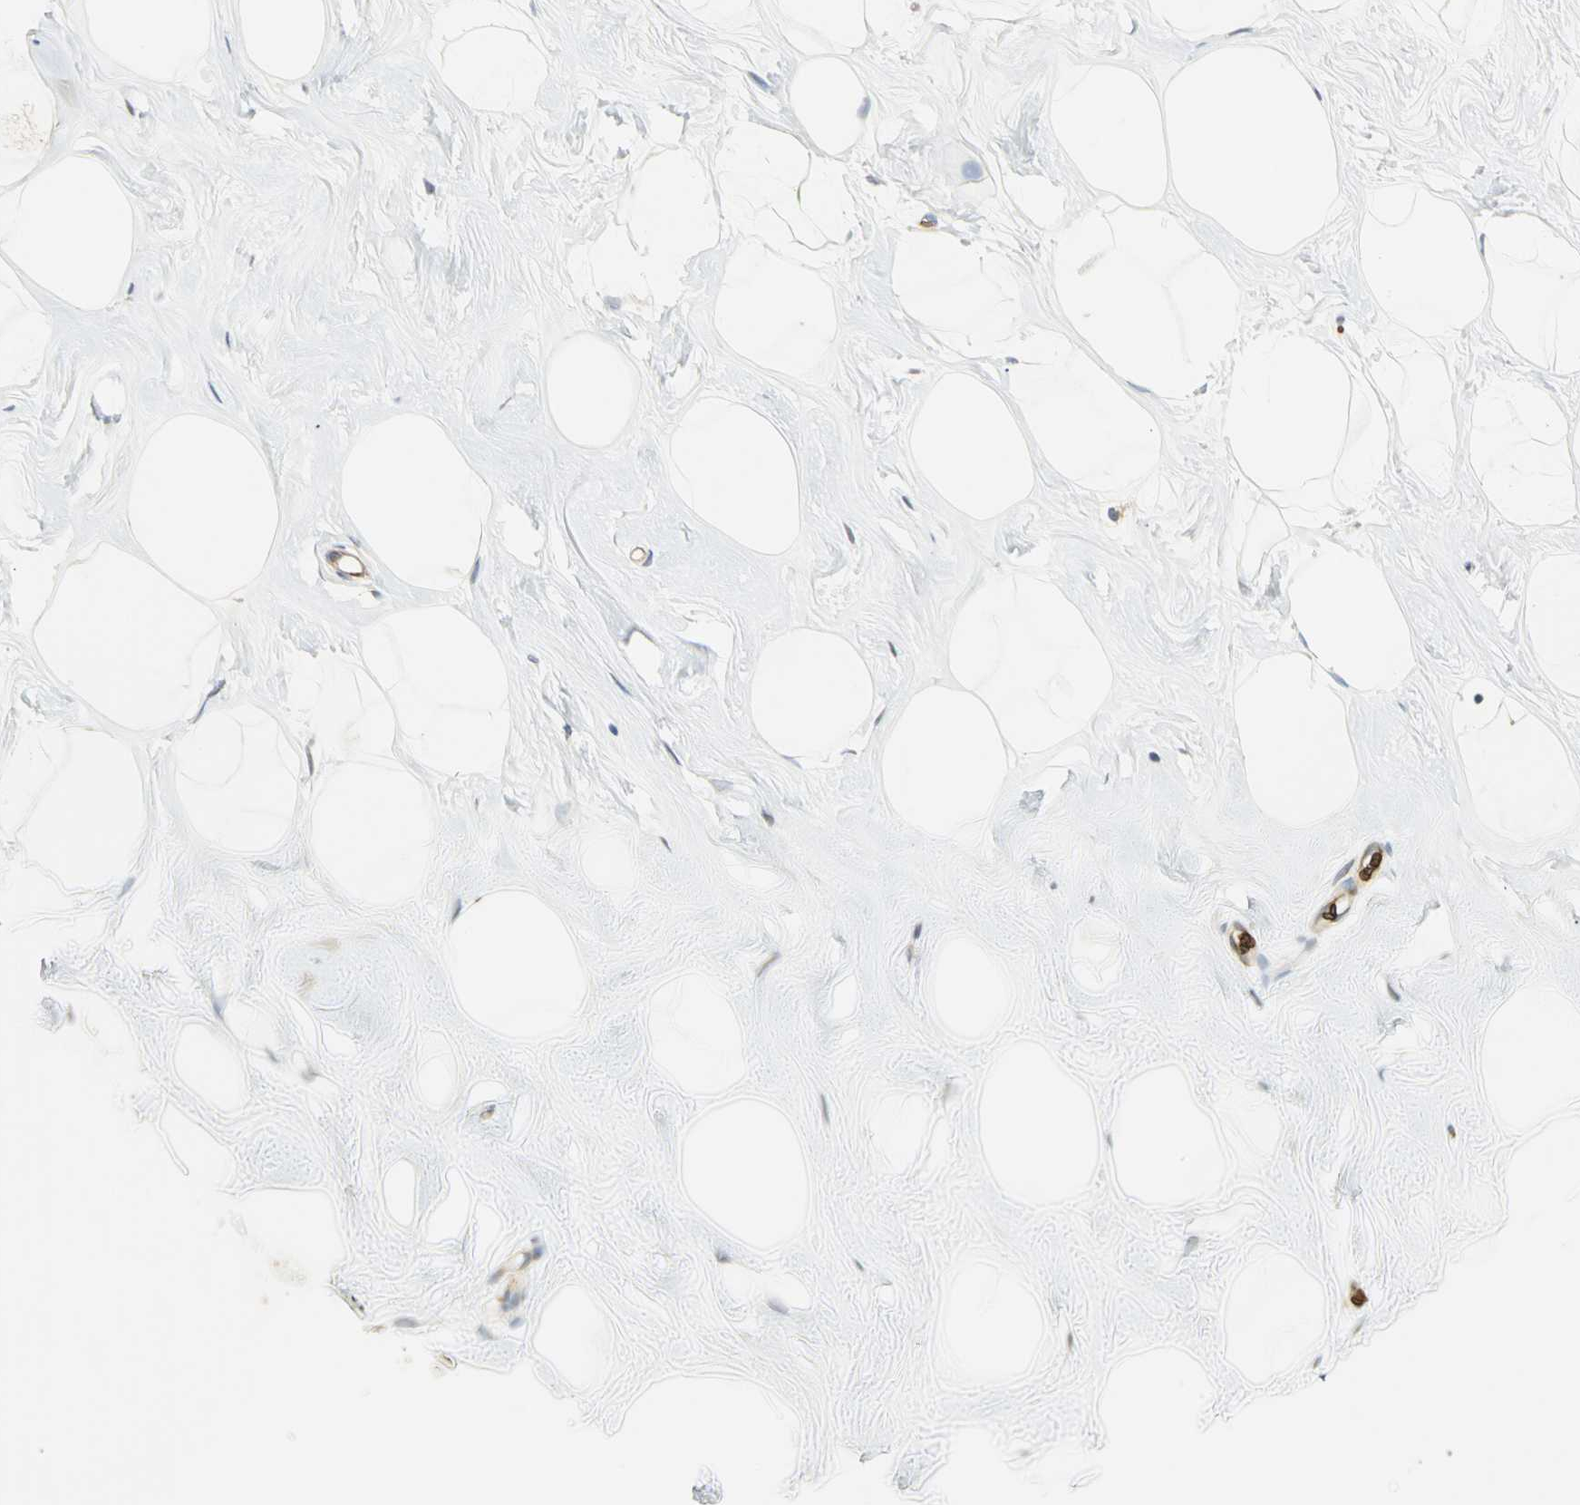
{"staining": {"intensity": "negative", "quantity": "none", "location": "none"}, "tissue": "breast", "cell_type": "Adipocytes", "image_type": "normal", "snomed": [{"axis": "morphology", "description": "Normal tissue, NOS"}, {"axis": "topography", "description": "Breast"}], "caption": "Immunohistochemical staining of normal breast exhibits no significant positivity in adipocytes. (DAB (3,3'-diaminobenzidine) IHC, high magnification).", "gene": "ANK1", "patient": {"sex": "female", "age": 23}}